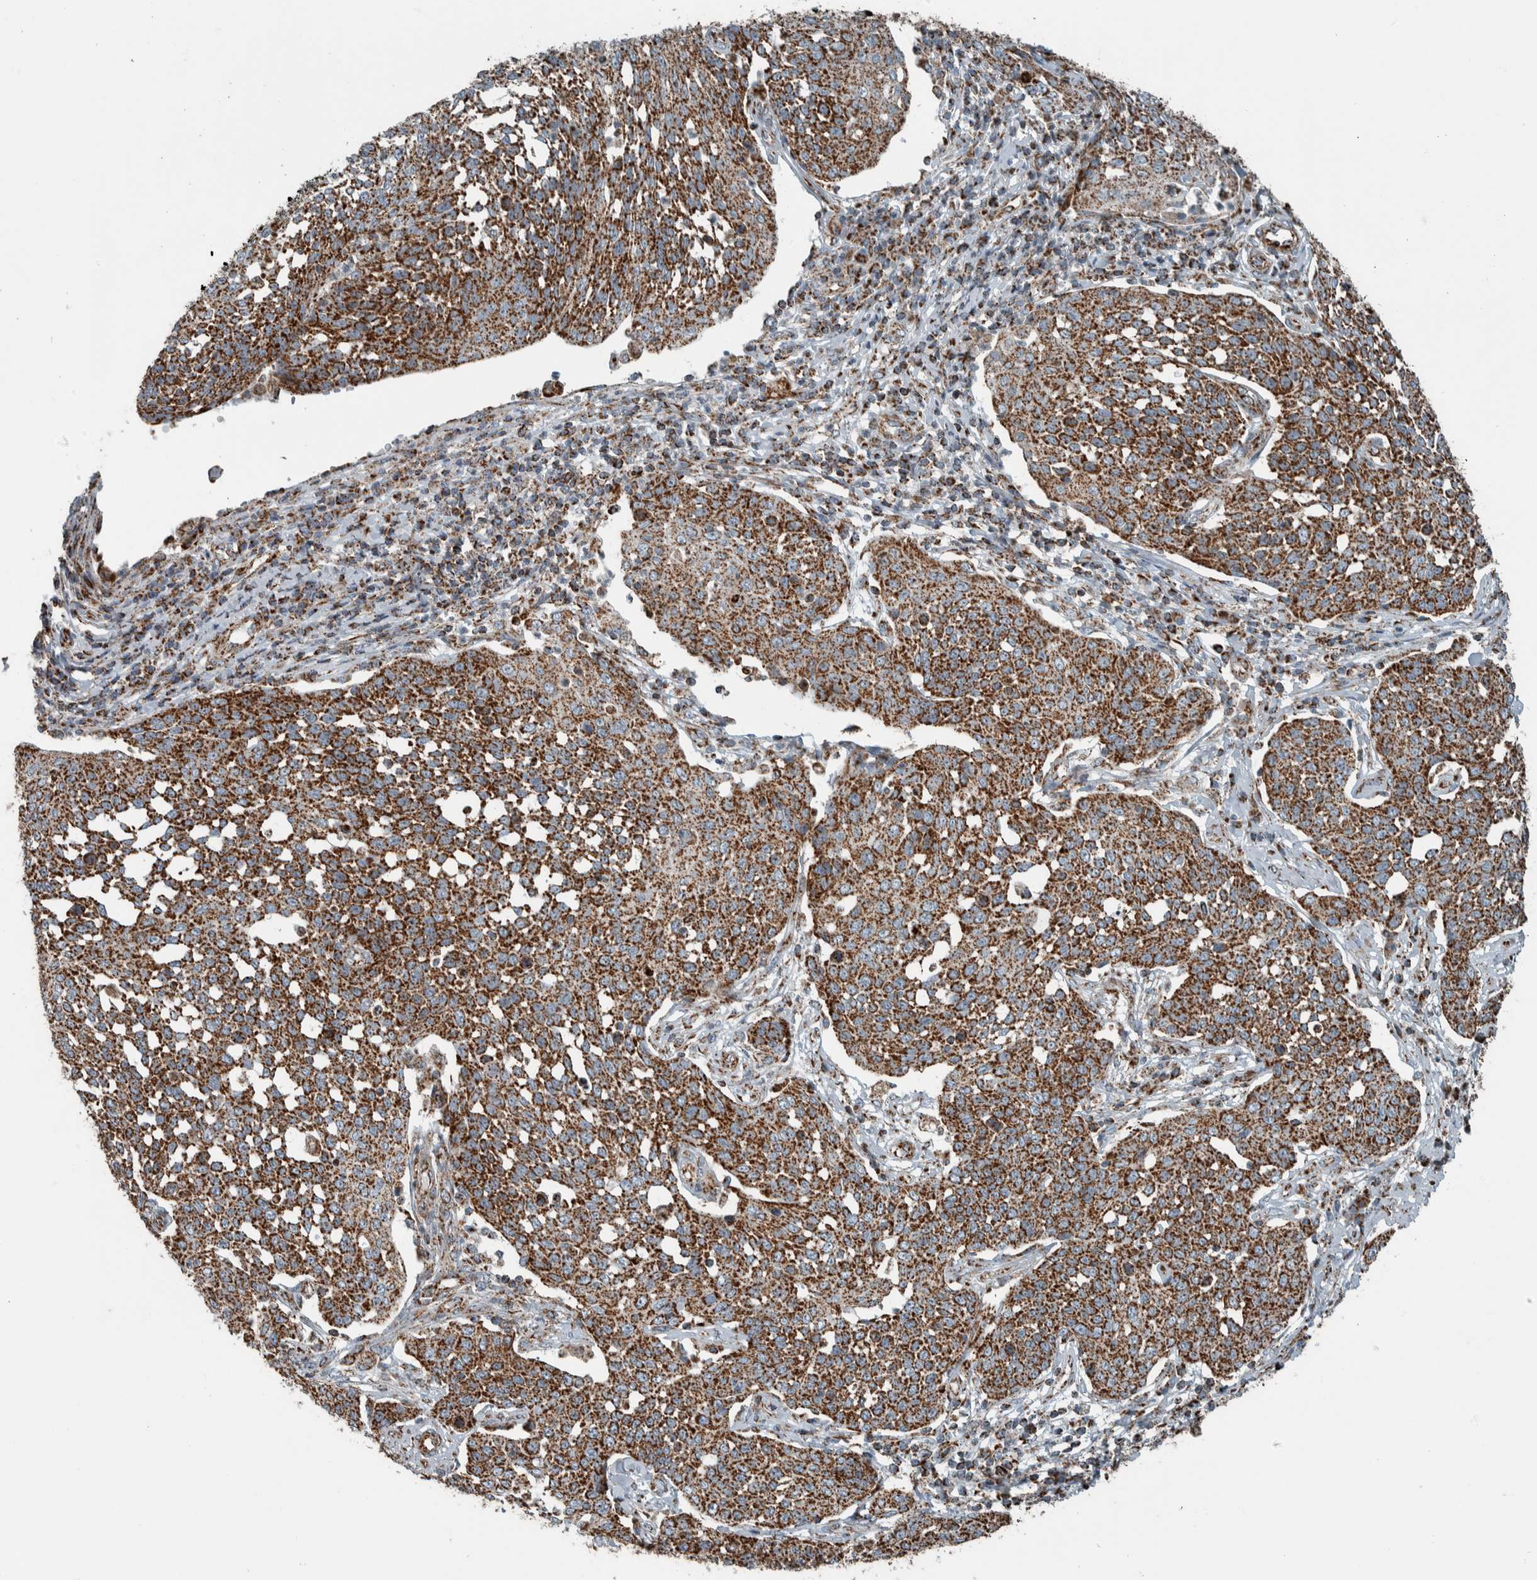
{"staining": {"intensity": "strong", "quantity": ">75%", "location": "cytoplasmic/membranous"}, "tissue": "cervical cancer", "cell_type": "Tumor cells", "image_type": "cancer", "snomed": [{"axis": "morphology", "description": "Squamous cell carcinoma, NOS"}, {"axis": "topography", "description": "Cervix"}], "caption": "Protein staining by IHC shows strong cytoplasmic/membranous expression in about >75% of tumor cells in cervical squamous cell carcinoma.", "gene": "CNTROB", "patient": {"sex": "female", "age": 34}}